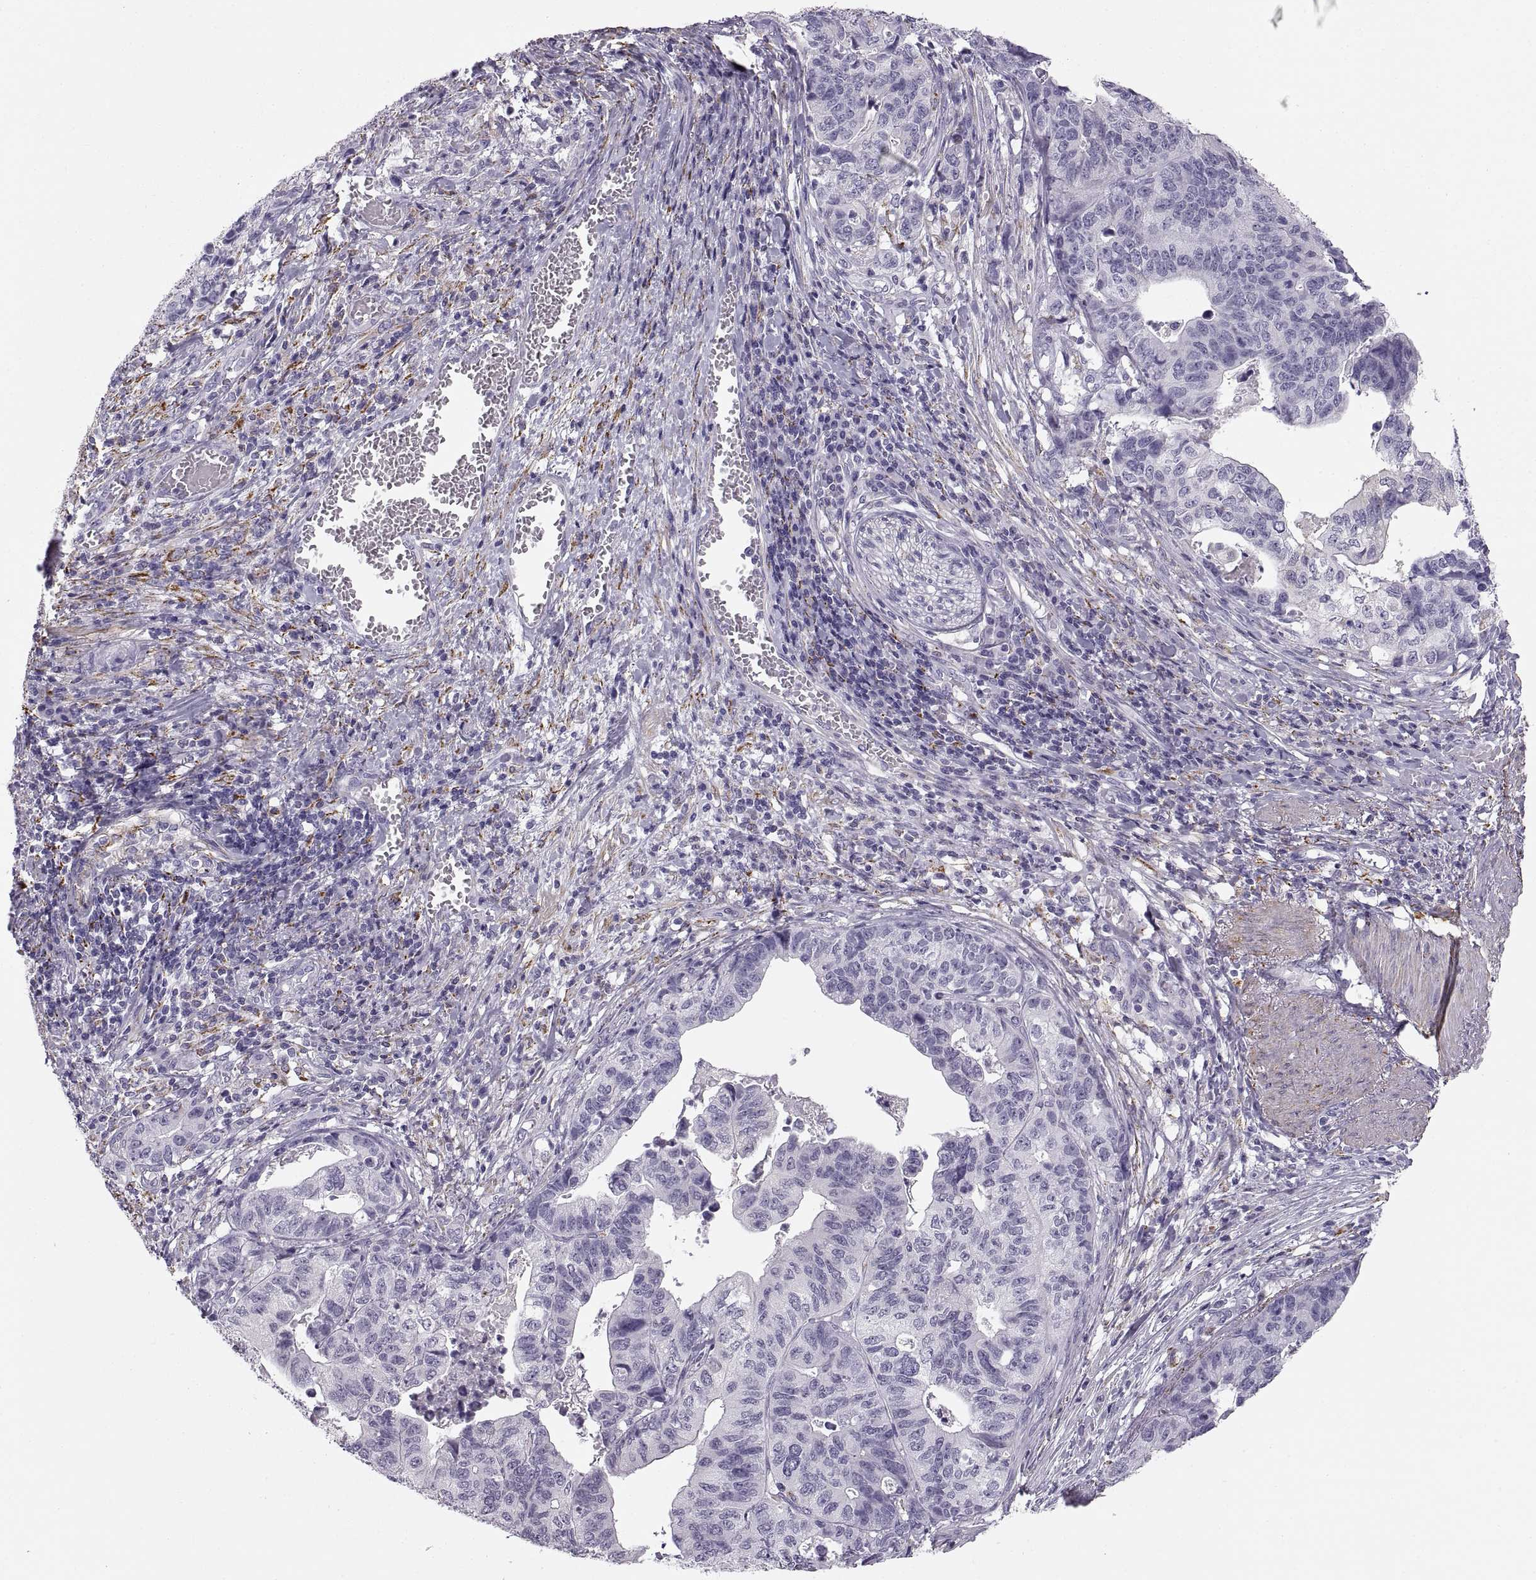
{"staining": {"intensity": "negative", "quantity": "none", "location": "none"}, "tissue": "stomach cancer", "cell_type": "Tumor cells", "image_type": "cancer", "snomed": [{"axis": "morphology", "description": "Adenocarcinoma, NOS"}, {"axis": "topography", "description": "Stomach, upper"}], "caption": "Immunohistochemistry (IHC) micrograph of human stomach adenocarcinoma stained for a protein (brown), which shows no staining in tumor cells. The staining is performed using DAB (3,3'-diaminobenzidine) brown chromogen with nuclei counter-stained in using hematoxylin.", "gene": "COL9A3", "patient": {"sex": "female", "age": 67}}